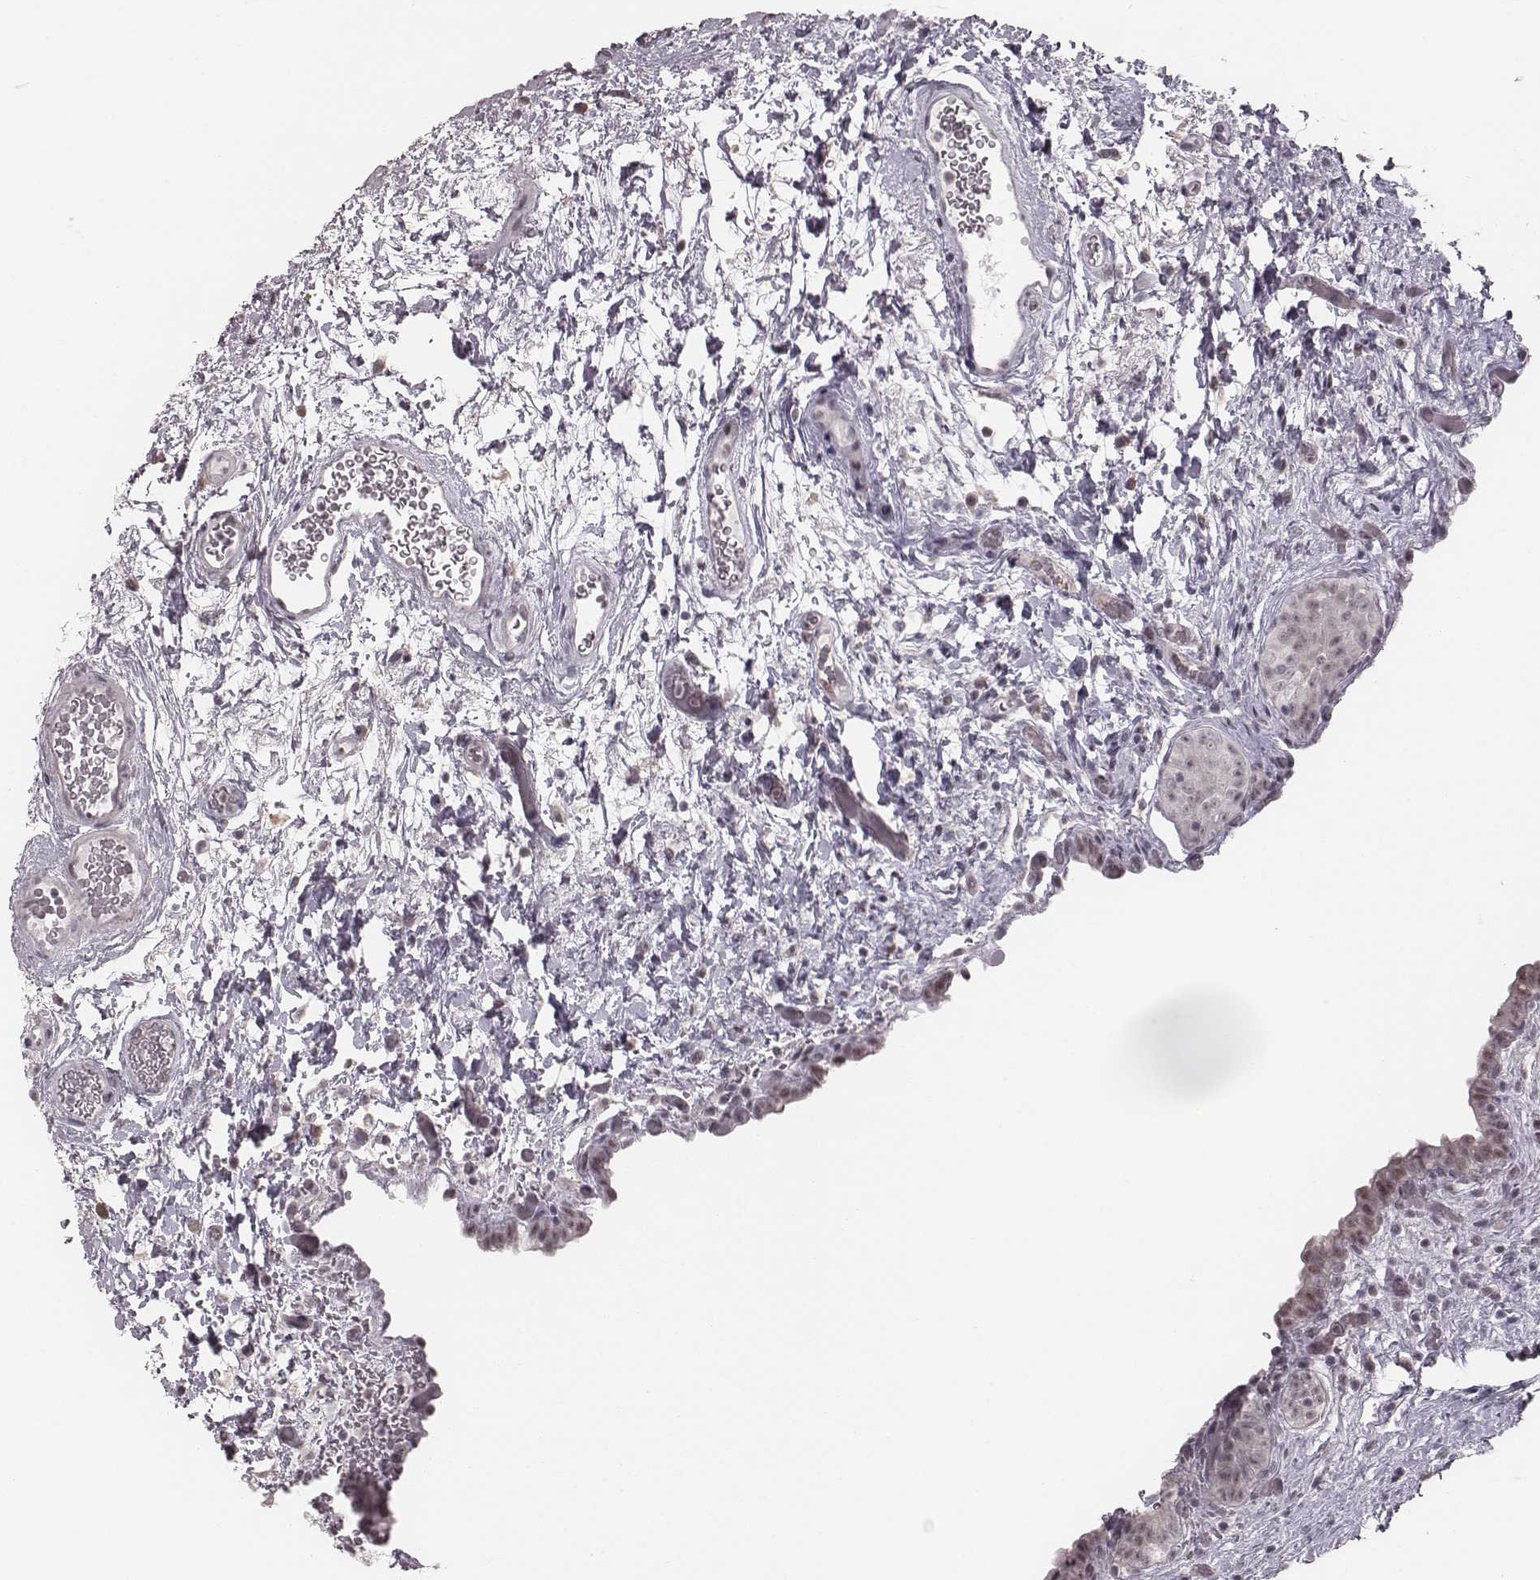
{"staining": {"intensity": "weak", "quantity": "<25%", "location": "nuclear"}, "tissue": "urinary bladder", "cell_type": "Urothelial cells", "image_type": "normal", "snomed": [{"axis": "morphology", "description": "Normal tissue, NOS"}, {"axis": "topography", "description": "Urinary bladder"}], "caption": "Immunohistochemistry (IHC) histopathology image of normal urinary bladder: urinary bladder stained with DAB (3,3'-diaminobenzidine) shows no significant protein positivity in urothelial cells.", "gene": "RPGRIP1", "patient": {"sex": "male", "age": 69}}